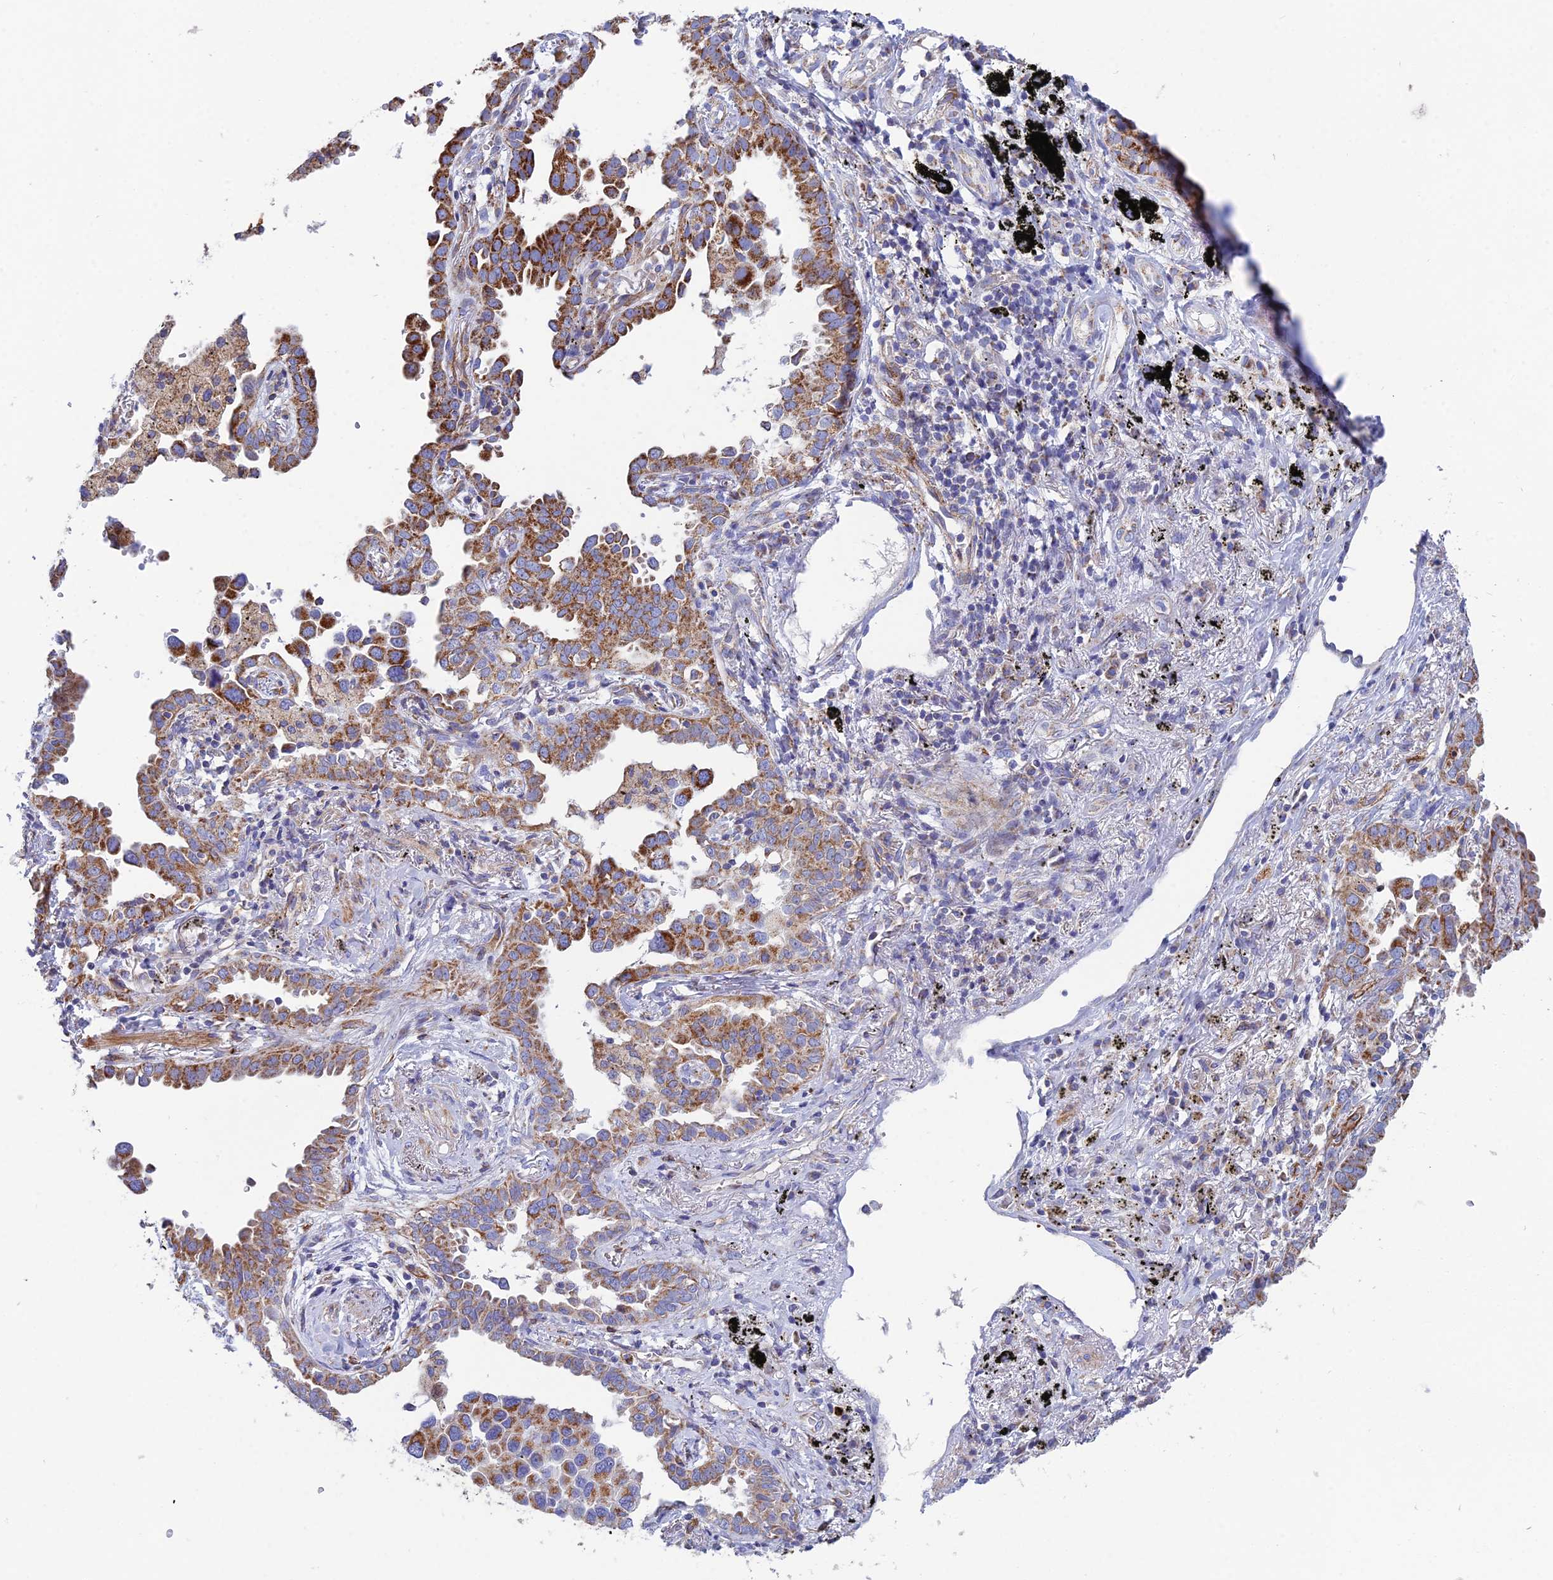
{"staining": {"intensity": "moderate", "quantity": ">75%", "location": "cytoplasmic/membranous"}, "tissue": "lung cancer", "cell_type": "Tumor cells", "image_type": "cancer", "snomed": [{"axis": "morphology", "description": "Adenocarcinoma, NOS"}, {"axis": "topography", "description": "Lung"}], "caption": "Protein staining of lung cancer tissue demonstrates moderate cytoplasmic/membranous expression in about >75% of tumor cells. The staining is performed using DAB (3,3'-diaminobenzidine) brown chromogen to label protein expression. The nuclei are counter-stained blue using hematoxylin.", "gene": "CSPG4", "patient": {"sex": "male", "age": 67}}